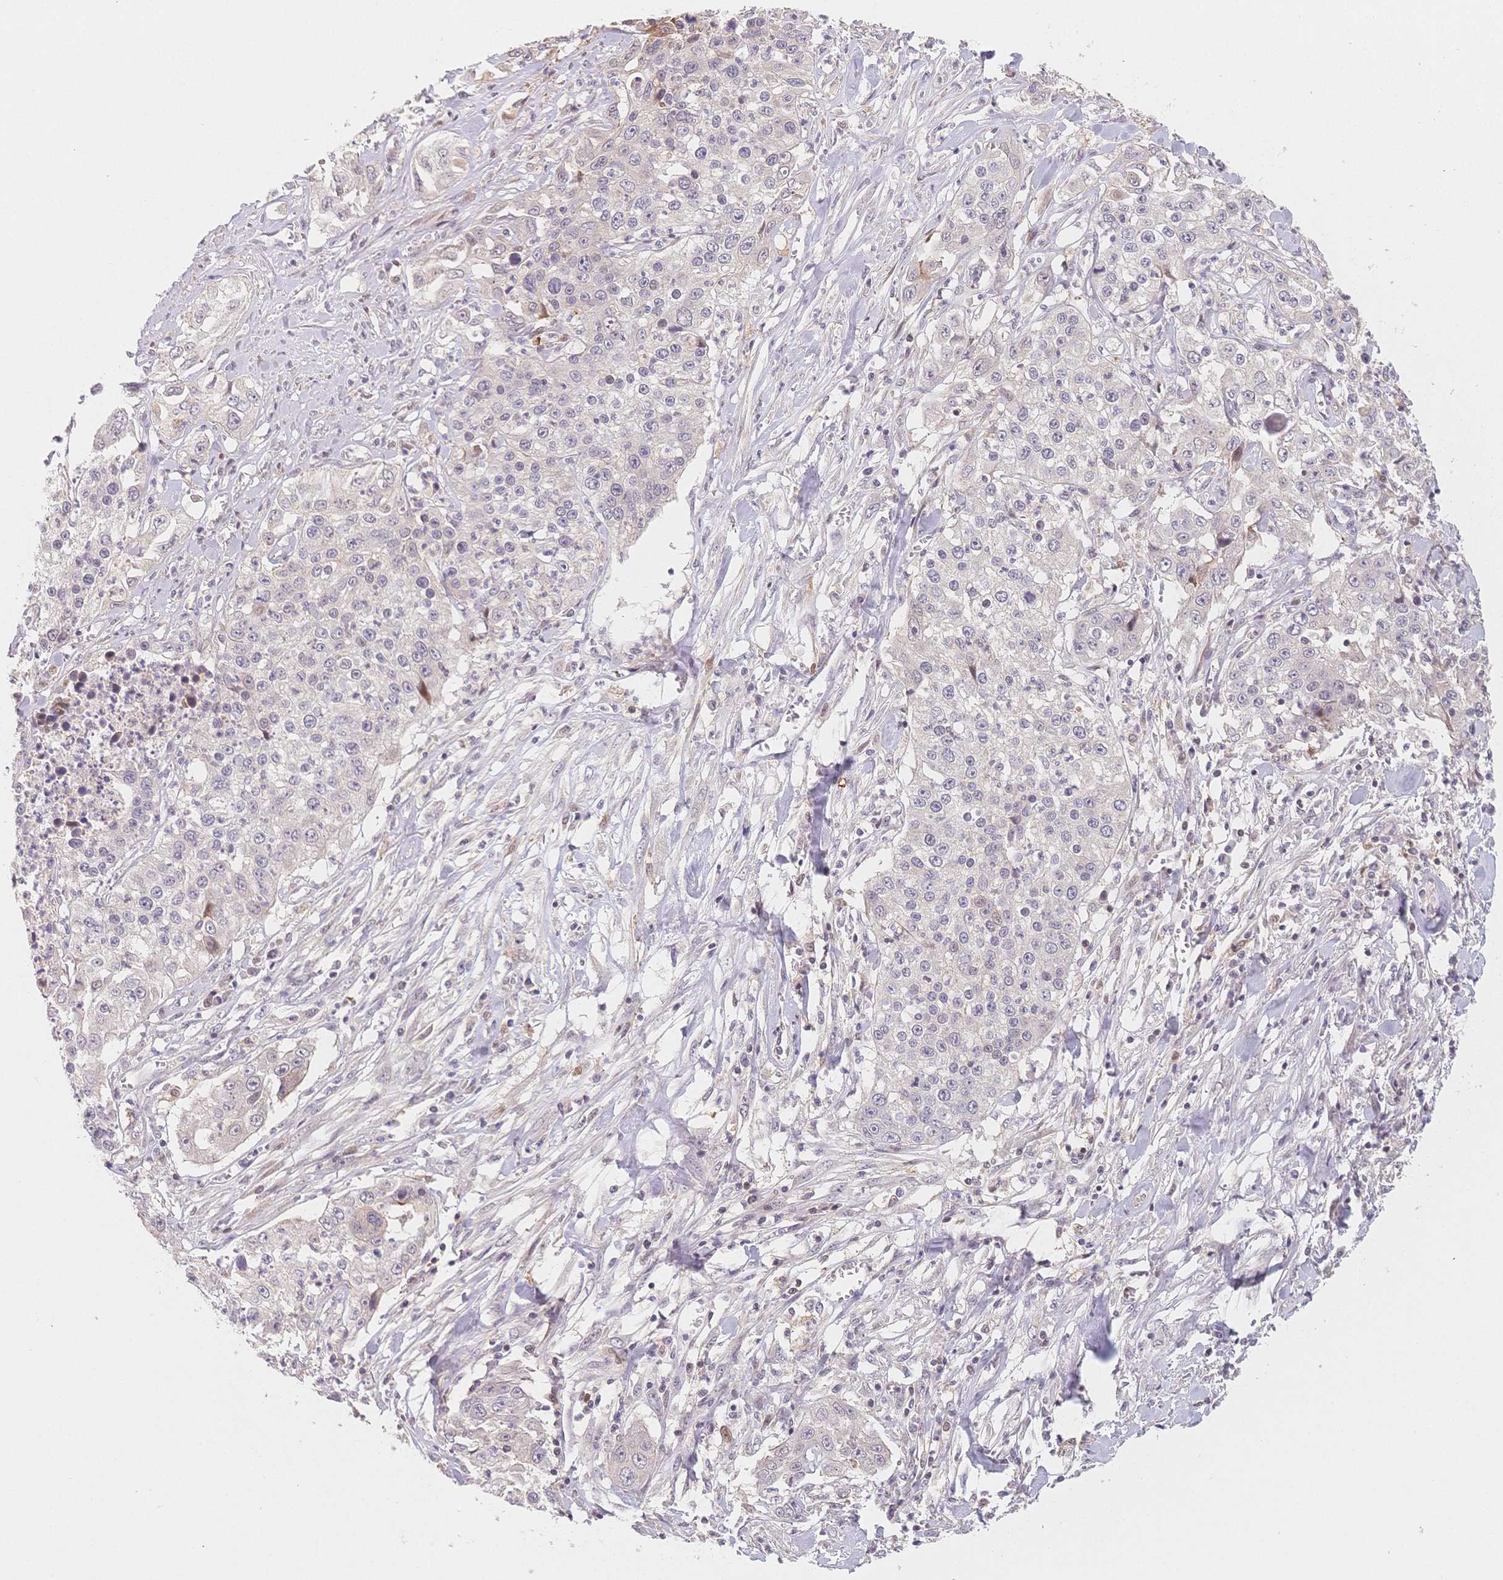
{"staining": {"intensity": "negative", "quantity": "none", "location": "none"}, "tissue": "lung cancer", "cell_type": "Tumor cells", "image_type": "cancer", "snomed": [{"axis": "morphology", "description": "Squamous cell carcinoma, NOS"}, {"axis": "morphology", "description": "Squamous cell carcinoma, metastatic, NOS"}, {"axis": "topography", "description": "Lung"}, {"axis": "topography", "description": "Pleura, NOS"}], "caption": "High magnification brightfield microscopy of lung squamous cell carcinoma stained with DAB (3,3'-diaminobenzidine) (brown) and counterstained with hematoxylin (blue): tumor cells show no significant staining.", "gene": "C12orf75", "patient": {"sex": "male", "age": 72}}